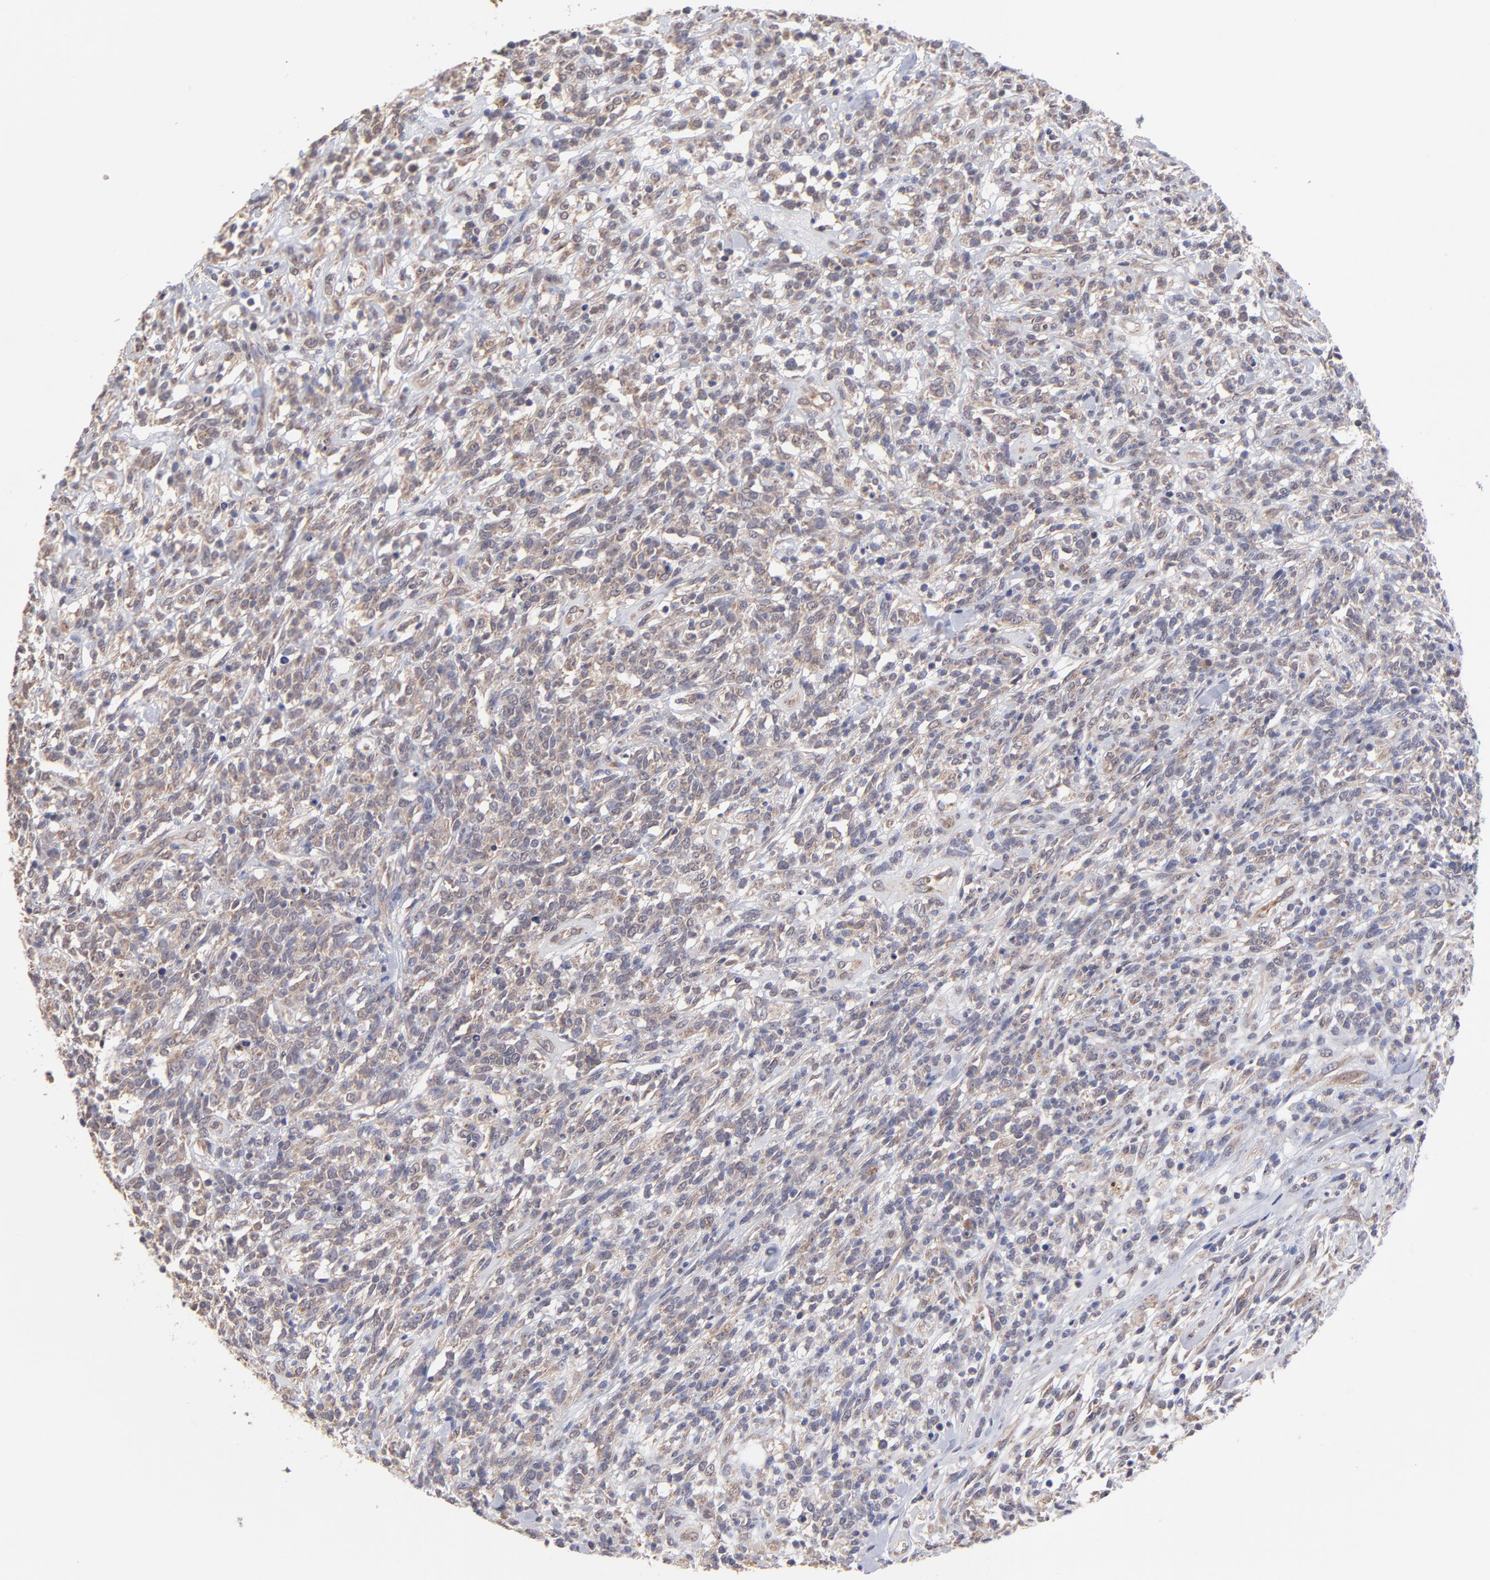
{"staining": {"intensity": "moderate", "quantity": ">75%", "location": "cytoplasmic/membranous"}, "tissue": "lymphoma", "cell_type": "Tumor cells", "image_type": "cancer", "snomed": [{"axis": "morphology", "description": "Malignant lymphoma, non-Hodgkin's type, High grade"}, {"axis": "topography", "description": "Lymph node"}], "caption": "Immunohistochemistry of malignant lymphoma, non-Hodgkin's type (high-grade) shows medium levels of moderate cytoplasmic/membranous positivity in approximately >75% of tumor cells.", "gene": "UBE2H", "patient": {"sex": "female", "age": 73}}